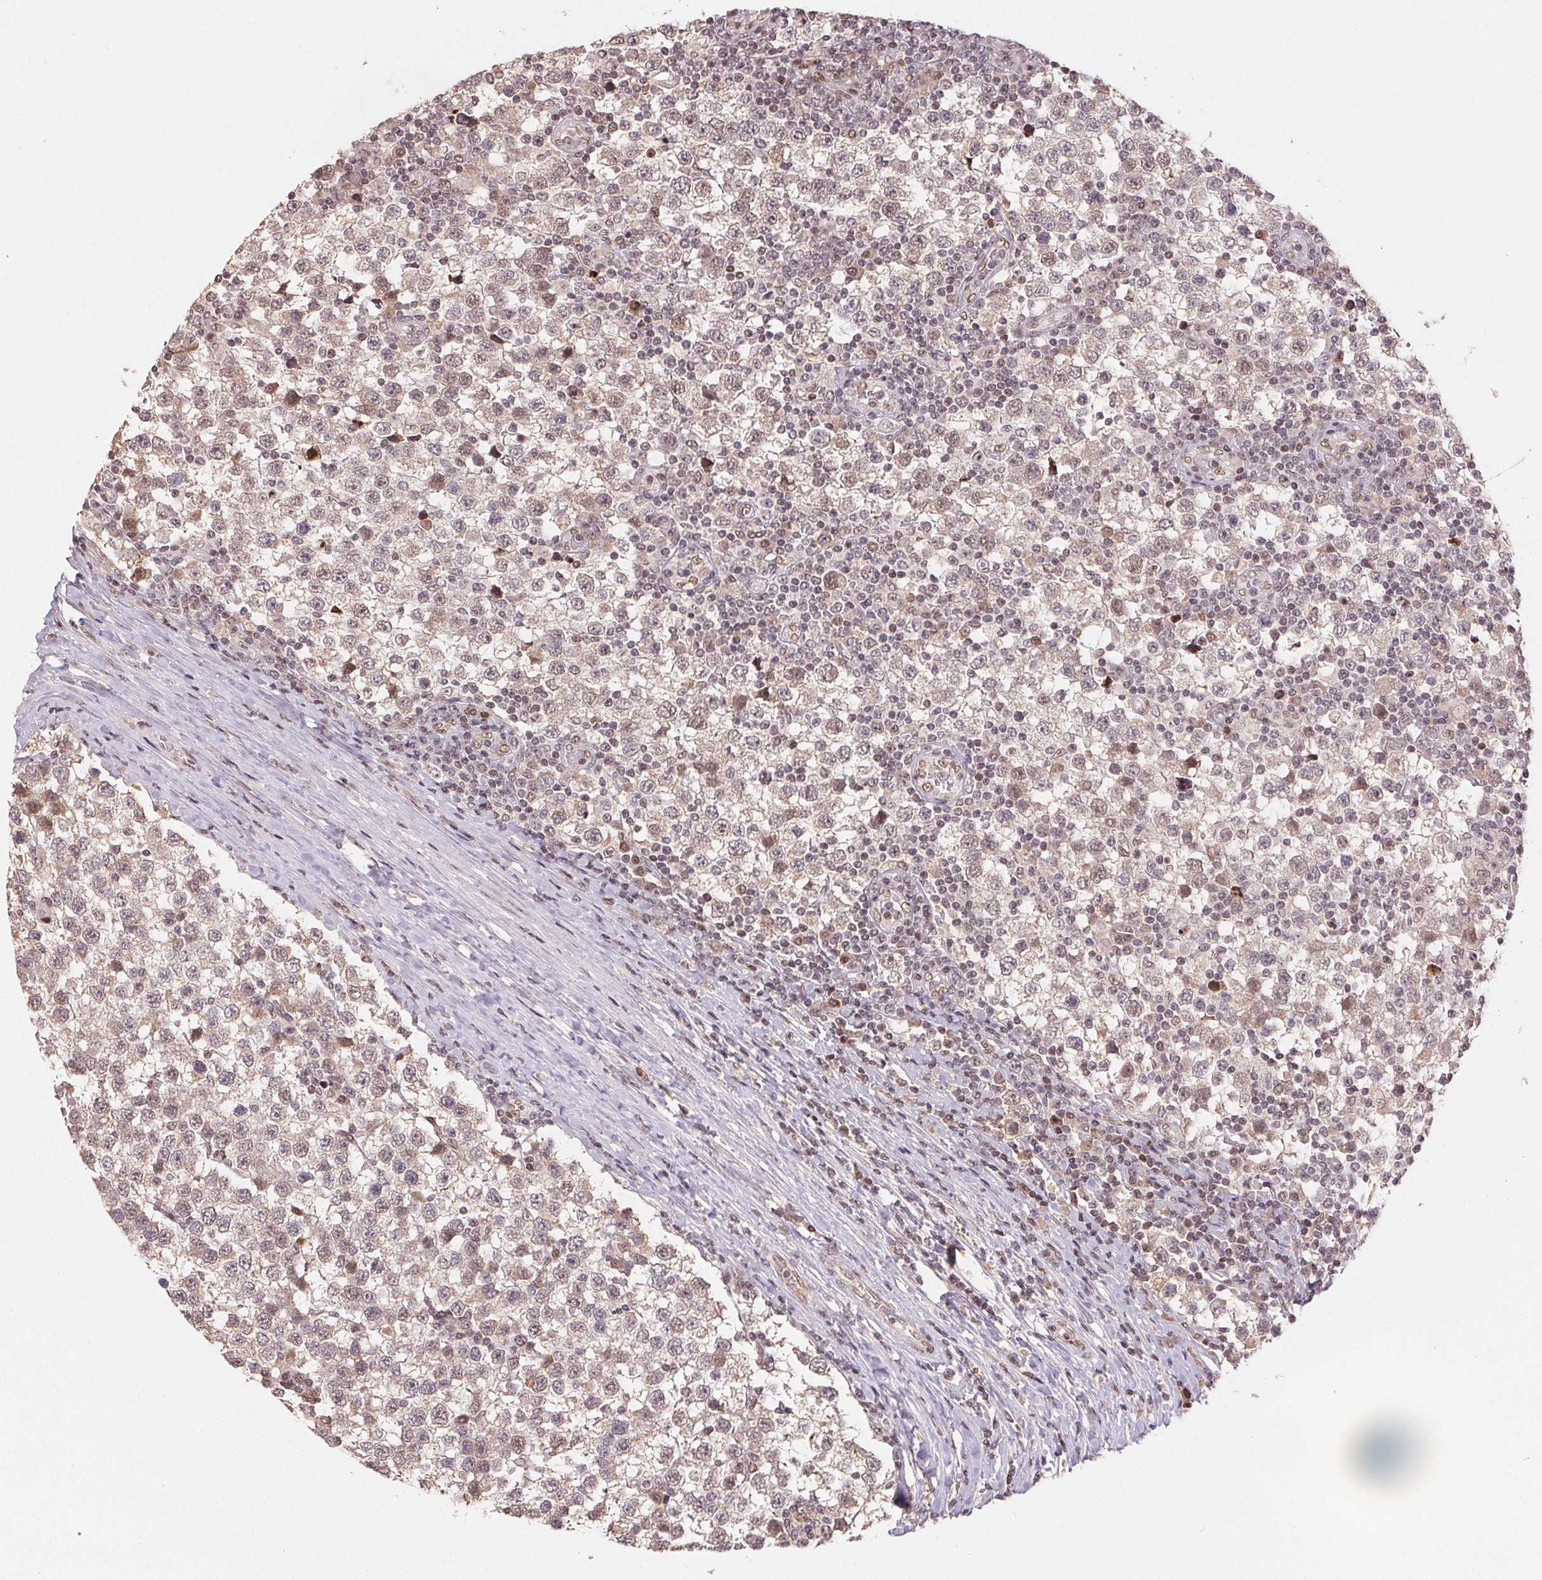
{"staining": {"intensity": "weak", "quantity": "<25%", "location": "cytoplasmic/membranous,nuclear"}, "tissue": "testis cancer", "cell_type": "Tumor cells", "image_type": "cancer", "snomed": [{"axis": "morphology", "description": "Seminoma, NOS"}, {"axis": "topography", "description": "Testis"}], "caption": "Immunohistochemistry of seminoma (testis) displays no staining in tumor cells.", "gene": "MAPKAPK2", "patient": {"sex": "male", "age": 34}}